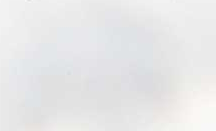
{"staining": {"intensity": "weak", "quantity": "<25%", "location": "cytoplasmic/membranous"}, "tissue": "ovarian cancer", "cell_type": "Tumor cells", "image_type": "cancer", "snomed": [{"axis": "morphology", "description": "Cystadenocarcinoma, serous, NOS"}, {"axis": "topography", "description": "Ovary"}], "caption": "Serous cystadenocarcinoma (ovarian) was stained to show a protein in brown. There is no significant positivity in tumor cells.", "gene": "MICAL2", "patient": {"sex": "female", "age": 54}}